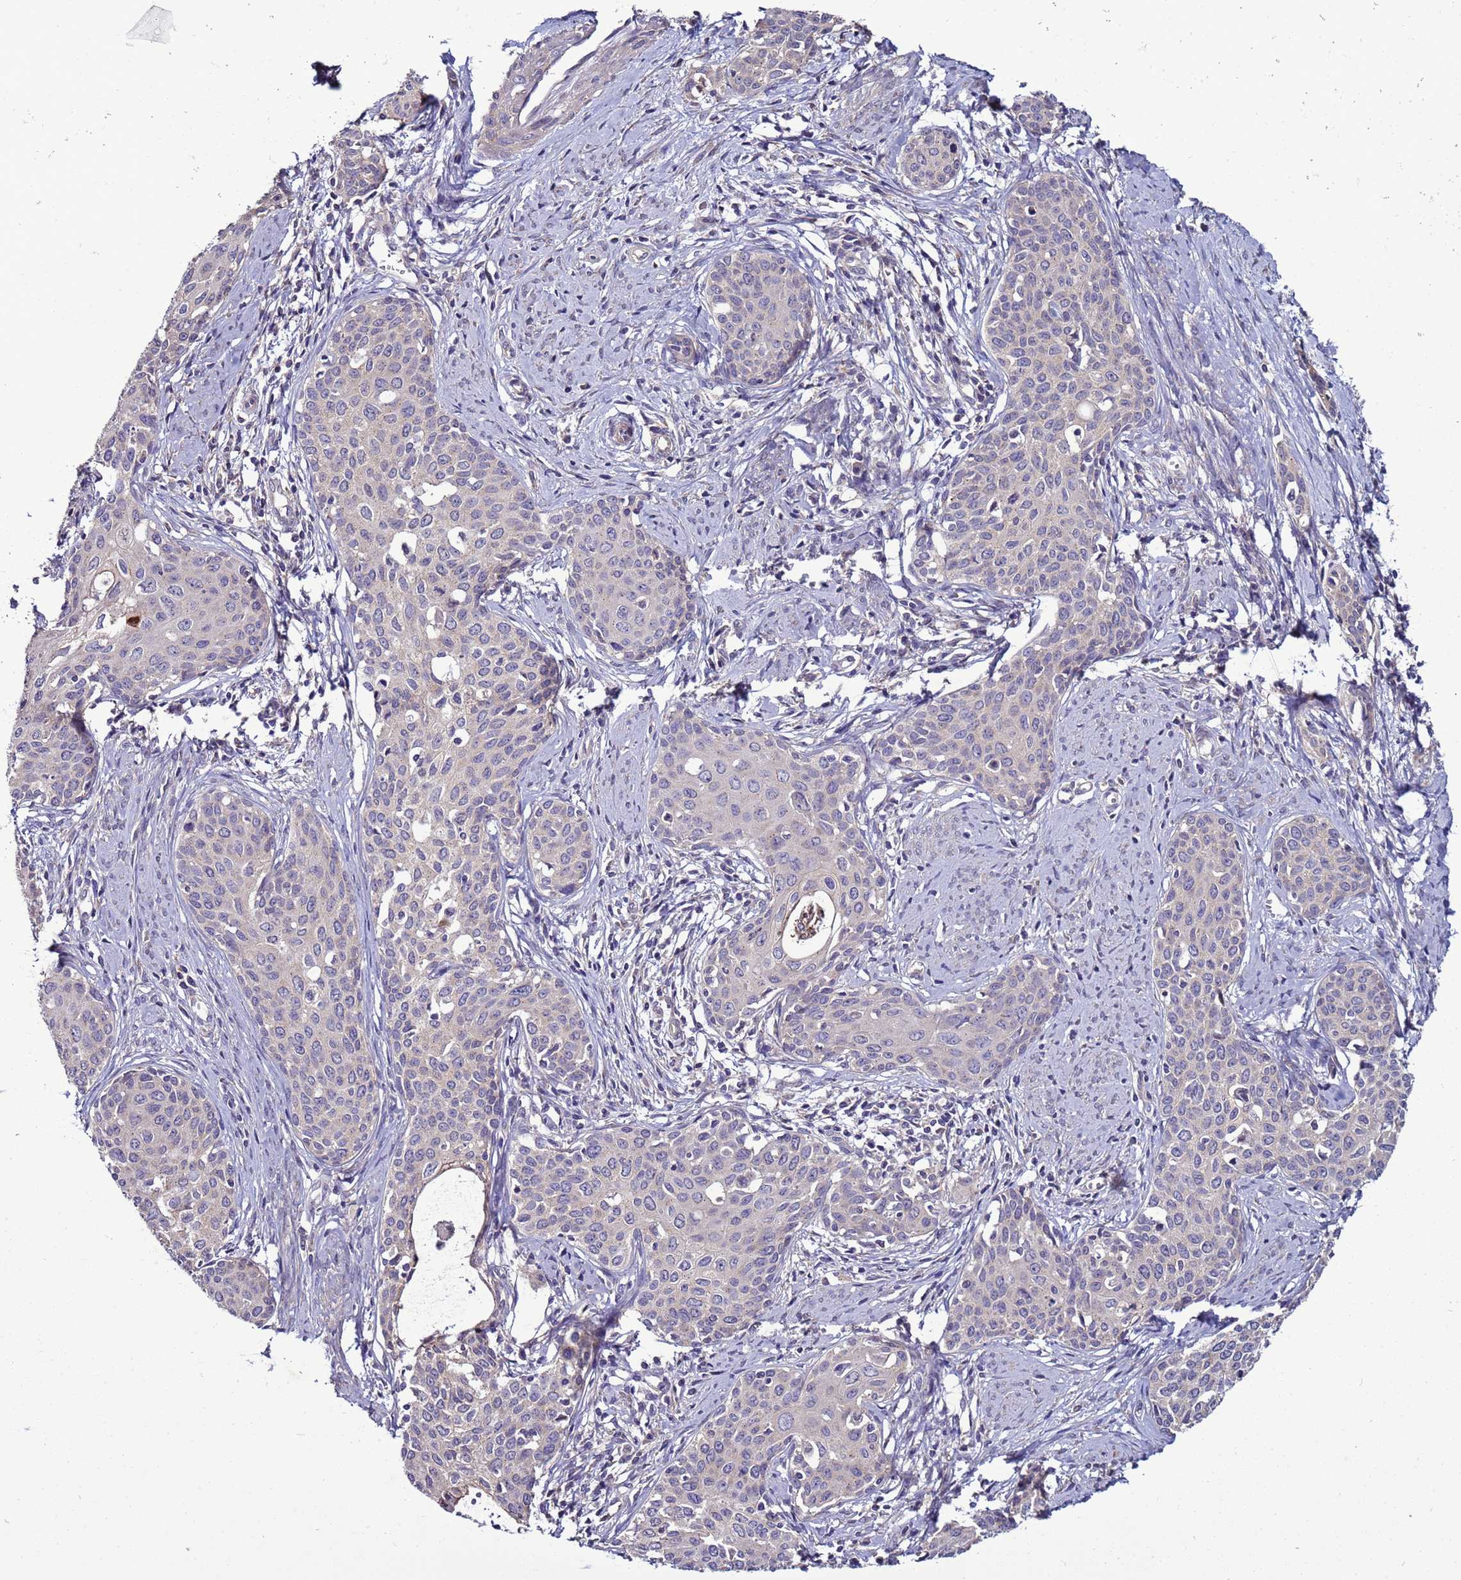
{"staining": {"intensity": "negative", "quantity": "none", "location": "none"}, "tissue": "cervical cancer", "cell_type": "Tumor cells", "image_type": "cancer", "snomed": [{"axis": "morphology", "description": "Squamous cell carcinoma, NOS"}, {"axis": "topography", "description": "Cervix"}], "caption": "An image of squamous cell carcinoma (cervical) stained for a protein exhibits no brown staining in tumor cells. (Immunohistochemistry (ihc), brightfield microscopy, high magnification).", "gene": "RABL2B", "patient": {"sex": "female", "age": 46}}